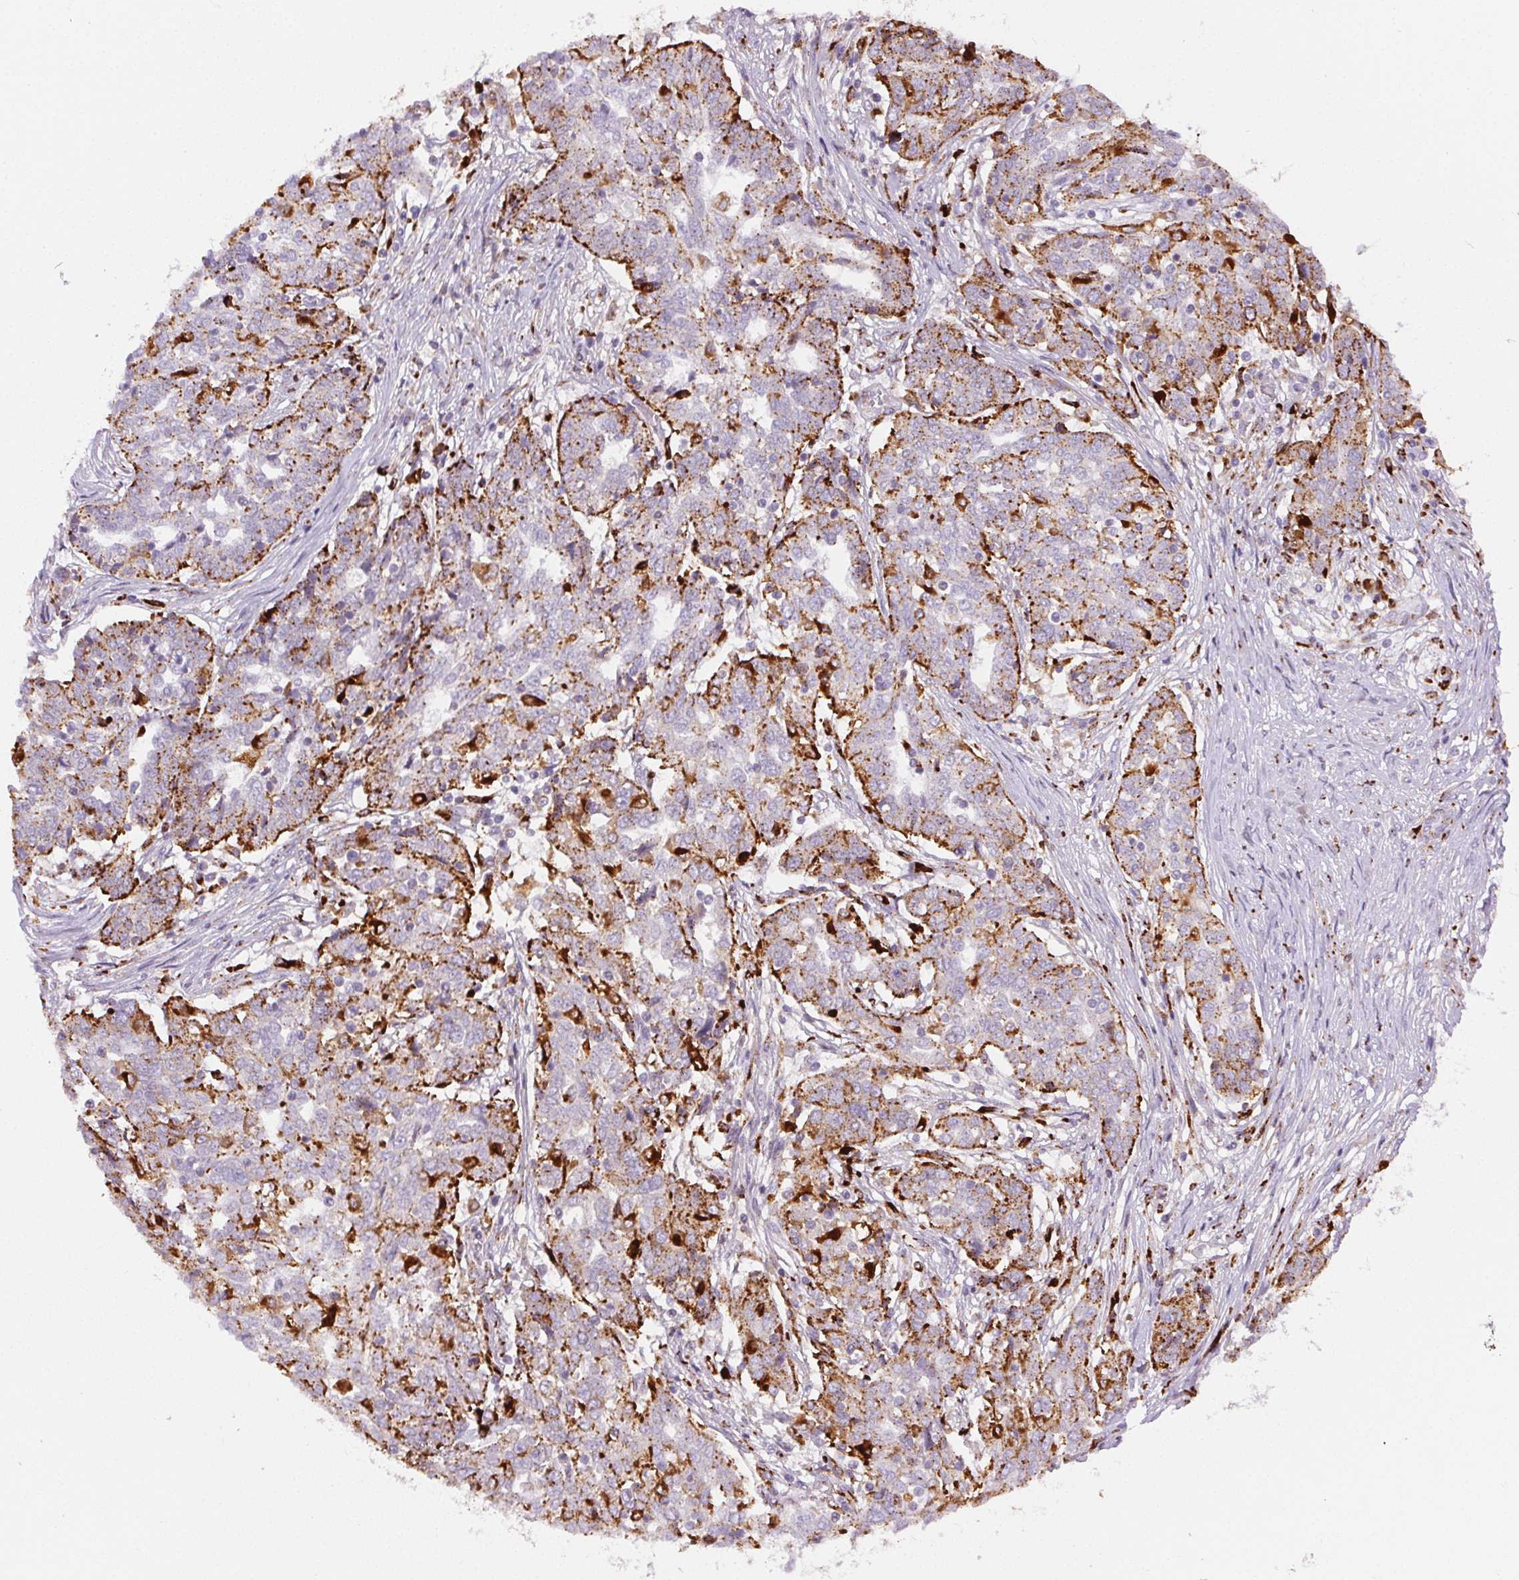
{"staining": {"intensity": "strong", "quantity": "25%-75%", "location": "cytoplasmic/membranous"}, "tissue": "ovarian cancer", "cell_type": "Tumor cells", "image_type": "cancer", "snomed": [{"axis": "morphology", "description": "Cystadenocarcinoma, serous, NOS"}, {"axis": "topography", "description": "Ovary"}], "caption": "Immunohistochemistry of ovarian cancer (serous cystadenocarcinoma) shows high levels of strong cytoplasmic/membranous staining in approximately 25%-75% of tumor cells.", "gene": "SCPEP1", "patient": {"sex": "female", "age": 67}}